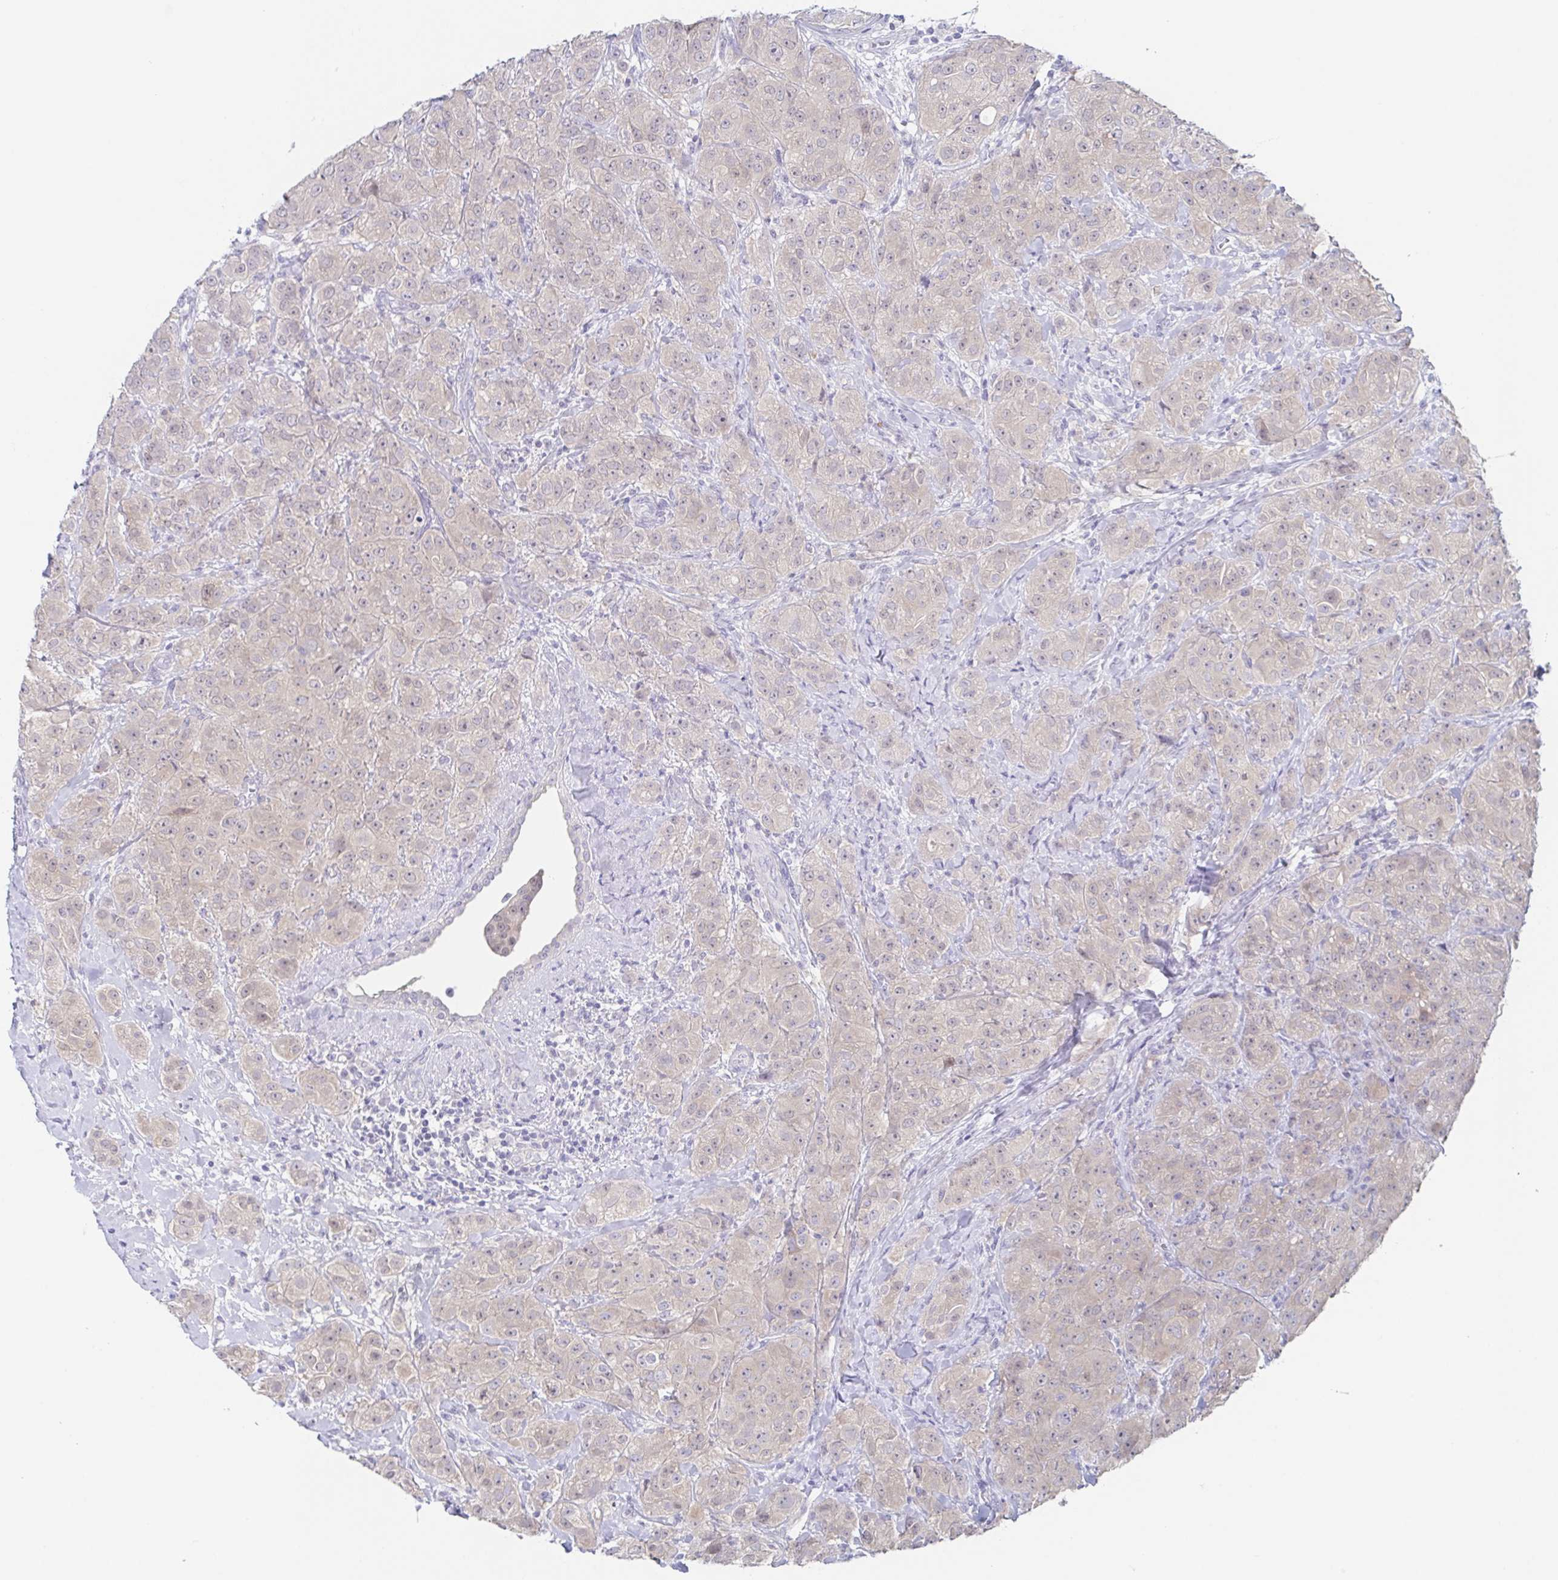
{"staining": {"intensity": "weak", "quantity": "25%-75%", "location": "cytoplasmic/membranous"}, "tissue": "breast cancer", "cell_type": "Tumor cells", "image_type": "cancer", "snomed": [{"axis": "morphology", "description": "Normal tissue, NOS"}, {"axis": "morphology", "description": "Duct carcinoma"}, {"axis": "topography", "description": "Breast"}], "caption": "Protein expression analysis of human breast cancer reveals weak cytoplasmic/membranous expression in about 25%-75% of tumor cells. (DAB (3,3'-diaminobenzidine) IHC, brown staining for protein, blue staining for nuclei).", "gene": "HTR2A", "patient": {"sex": "female", "age": 43}}